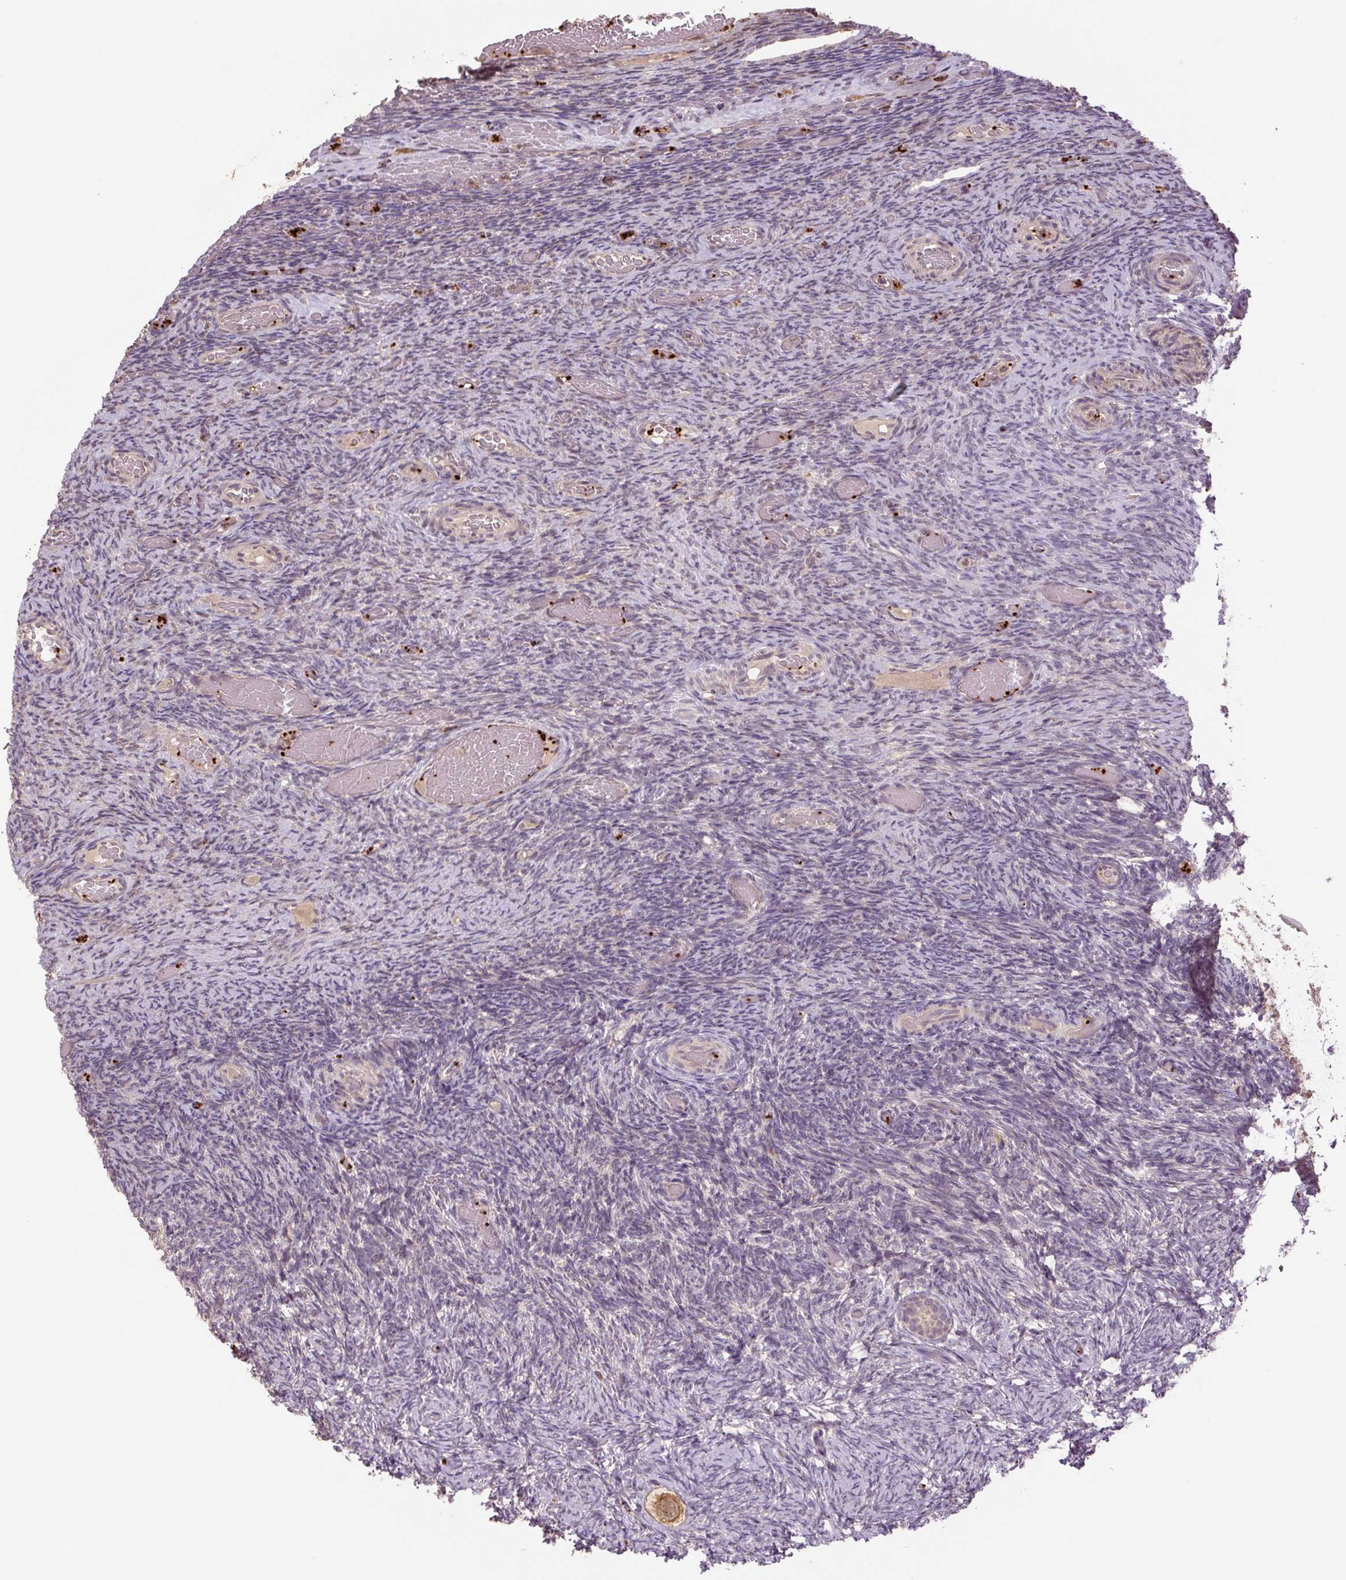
{"staining": {"intensity": "moderate", "quantity": ">75%", "location": "cytoplasmic/membranous"}, "tissue": "ovary", "cell_type": "Follicle cells", "image_type": "normal", "snomed": [{"axis": "morphology", "description": "Normal tissue, NOS"}, {"axis": "topography", "description": "Ovary"}], "caption": "The image displays immunohistochemical staining of normal ovary. There is moderate cytoplasmic/membranous staining is appreciated in approximately >75% of follicle cells.", "gene": "TMEM160", "patient": {"sex": "female", "age": 34}}